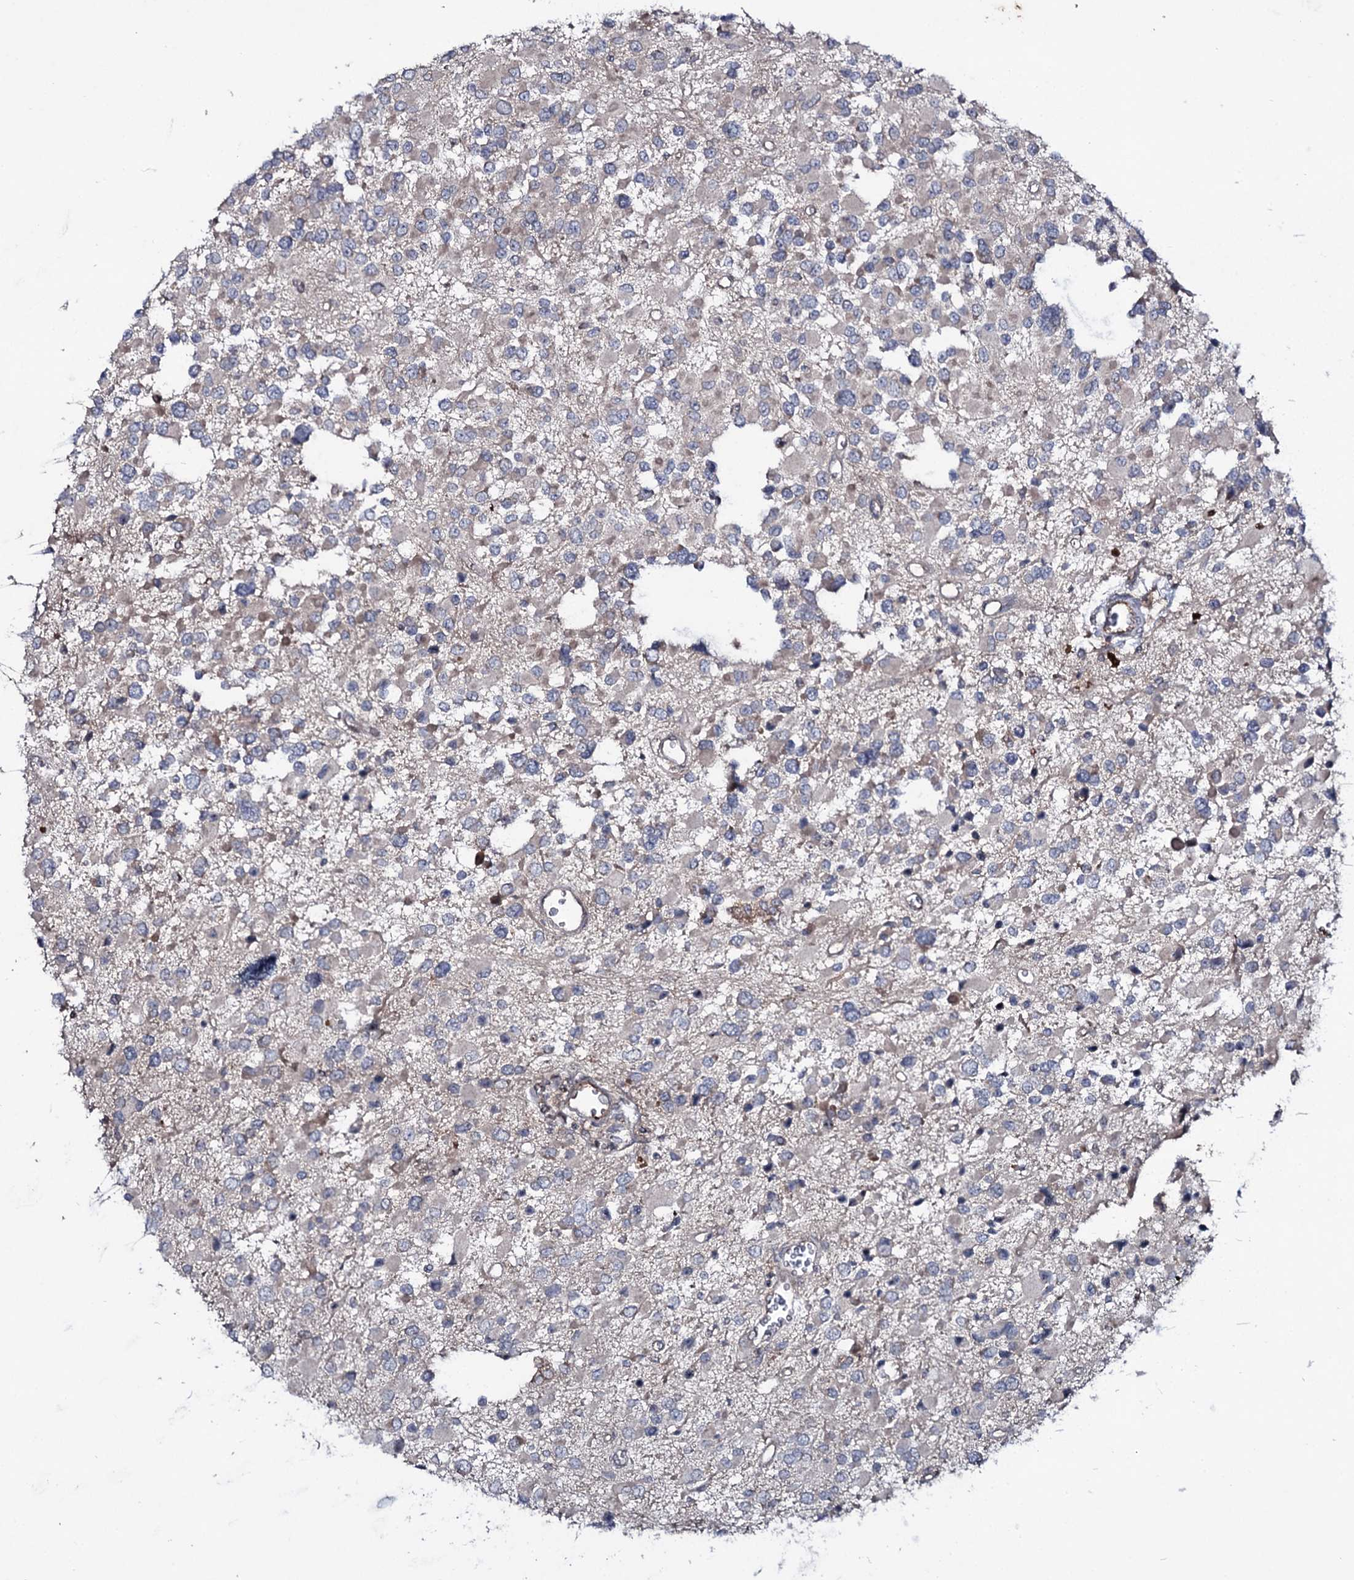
{"staining": {"intensity": "weak", "quantity": "<25%", "location": "cytoplasmic/membranous"}, "tissue": "glioma", "cell_type": "Tumor cells", "image_type": "cancer", "snomed": [{"axis": "morphology", "description": "Glioma, malignant, High grade"}, {"axis": "topography", "description": "Brain"}], "caption": "Protein analysis of malignant high-grade glioma reveals no significant positivity in tumor cells.", "gene": "SNAP23", "patient": {"sex": "male", "age": 53}}